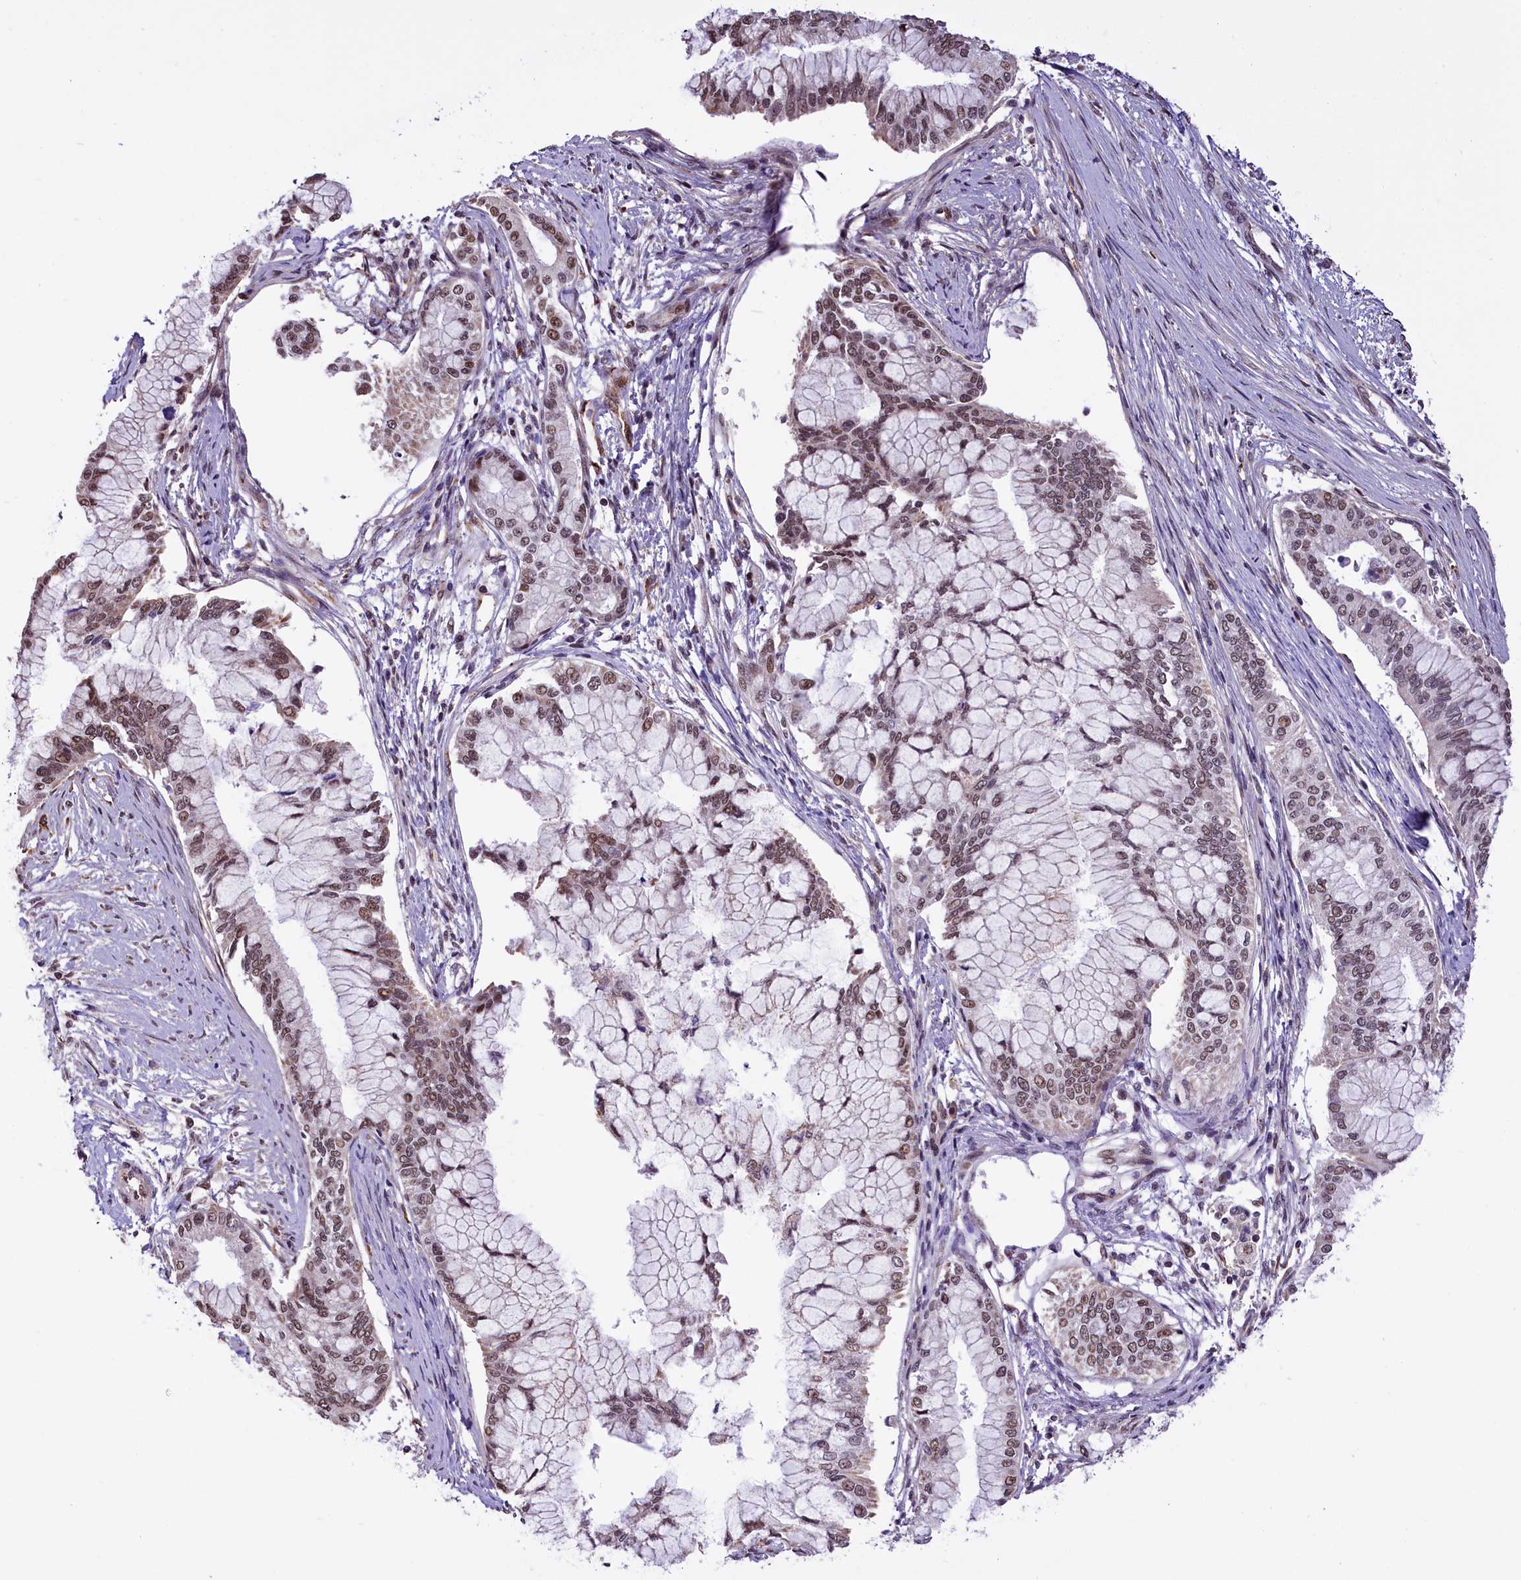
{"staining": {"intensity": "moderate", "quantity": ">75%", "location": "nuclear"}, "tissue": "pancreatic cancer", "cell_type": "Tumor cells", "image_type": "cancer", "snomed": [{"axis": "morphology", "description": "Adenocarcinoma, NOS"}, {"axis": "topography", "description": "Pancreas"}], "caption": "IHC histopathology image of neoplastic tissue: human pancreatic cancer stained using immunohistochemistry exhibits medium levels of moderate protein expression localized specifically in the nuclear of tumor cells, appearing as a nuclear brown color.", "gene": "MRPL54", "patient": {"sex": "male", "age": 46}}